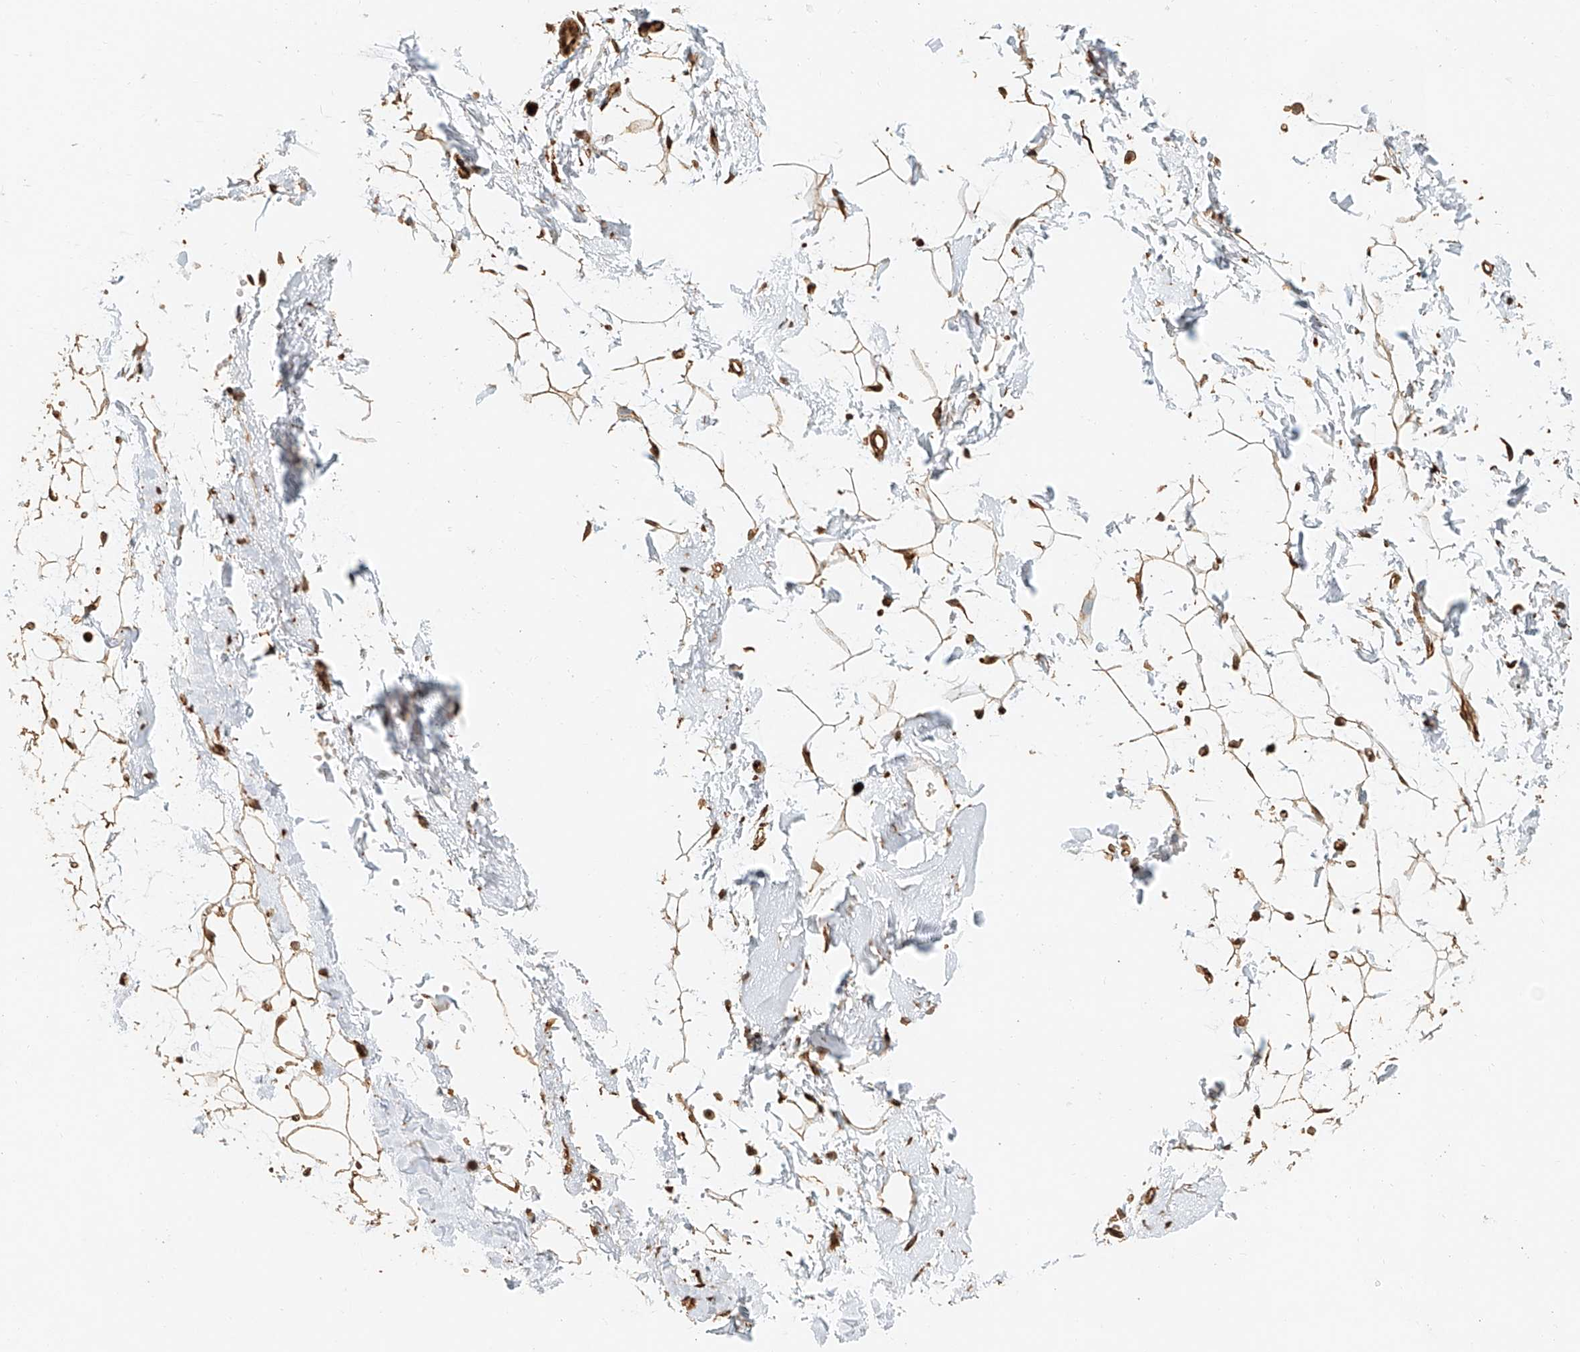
{"staining": {"intensity": "moderate", "quantity": ">75%", "location": "cytoplasmic/membranous"}, "tissue": "adipose tissue", "cell_type": "Adipocytes", "image_type": "normal", "snomed": [{"axis": "morphology", "description": "Normal tissue, NOS"}, {"axis": "topography", "description": "Breast"}], "caption": "DAB (3,3'-diaminobenzidine) immunohistochemical staining of unremarkable human adipose tissue exhibits moderate cytoplasmic/membranous protein staining in approximately >75% of adipocytes.", "gene": "NAP1L1", "patient": {"sex": "female", "age": 23}}